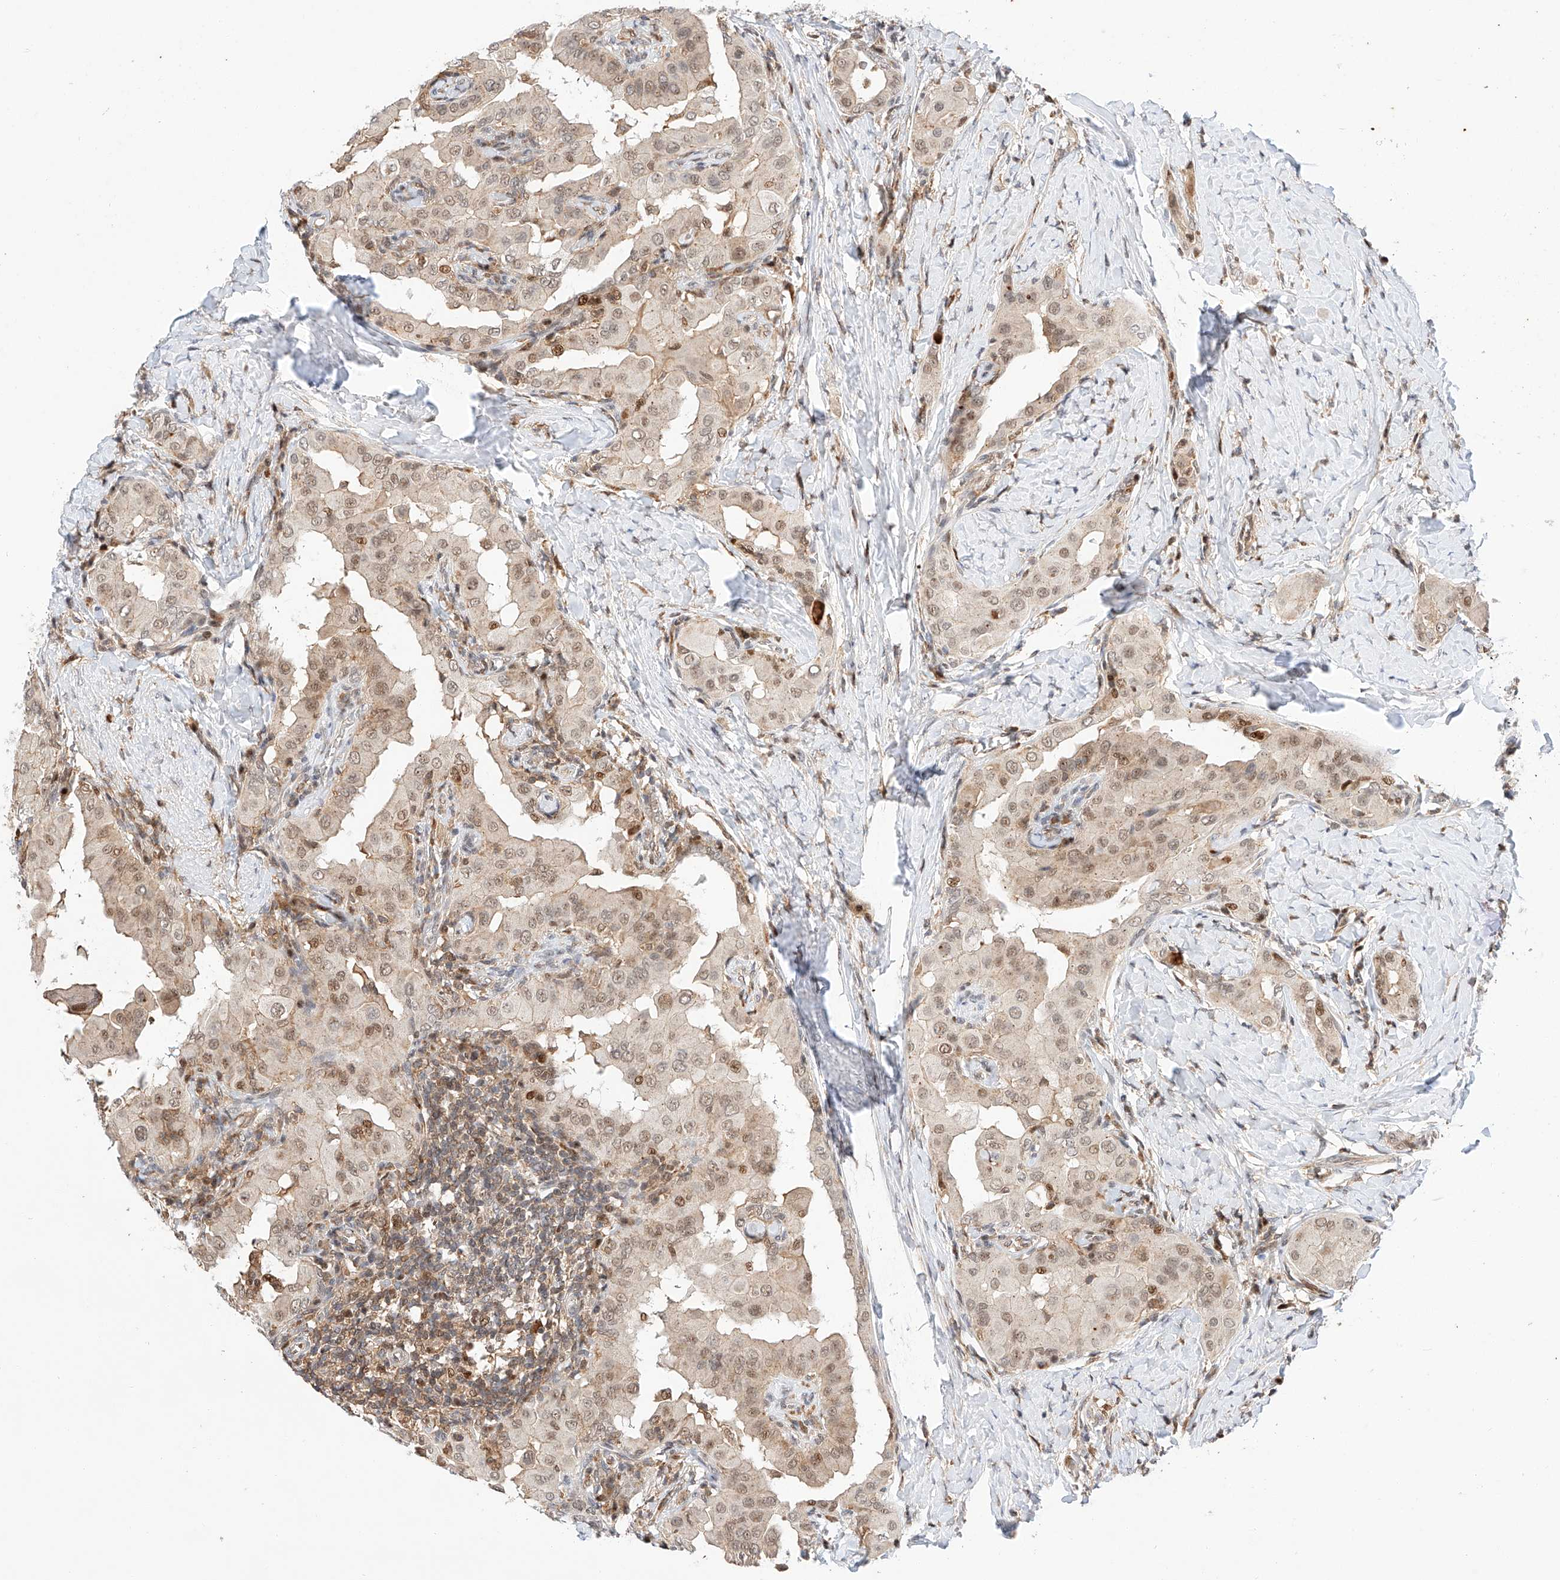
{"staining": {"intensity": "moderate", "quantity": "25%-75%", "location": "nuclear"}, "tissue": "thyroid cancer", "cell_type": "Tumor cells", "image_type": "cancer", "snomed": [{"axis": "morphology", "description": "Papillary adenocarcinoma, NOS"}, {"axis": "topography", "description": "Thyroid gland"}], "caption": "Papillary adenocarcinoma (thyroid) stained for a protein displays moderate nuclear positivity in tumor cells. Using DAB (brown) and hematoxylin (blue) stains, captured at high magnification using brightfield microscopy.", "gene": "HDAC9", "patient": {"sex": "male", "age": 33}}